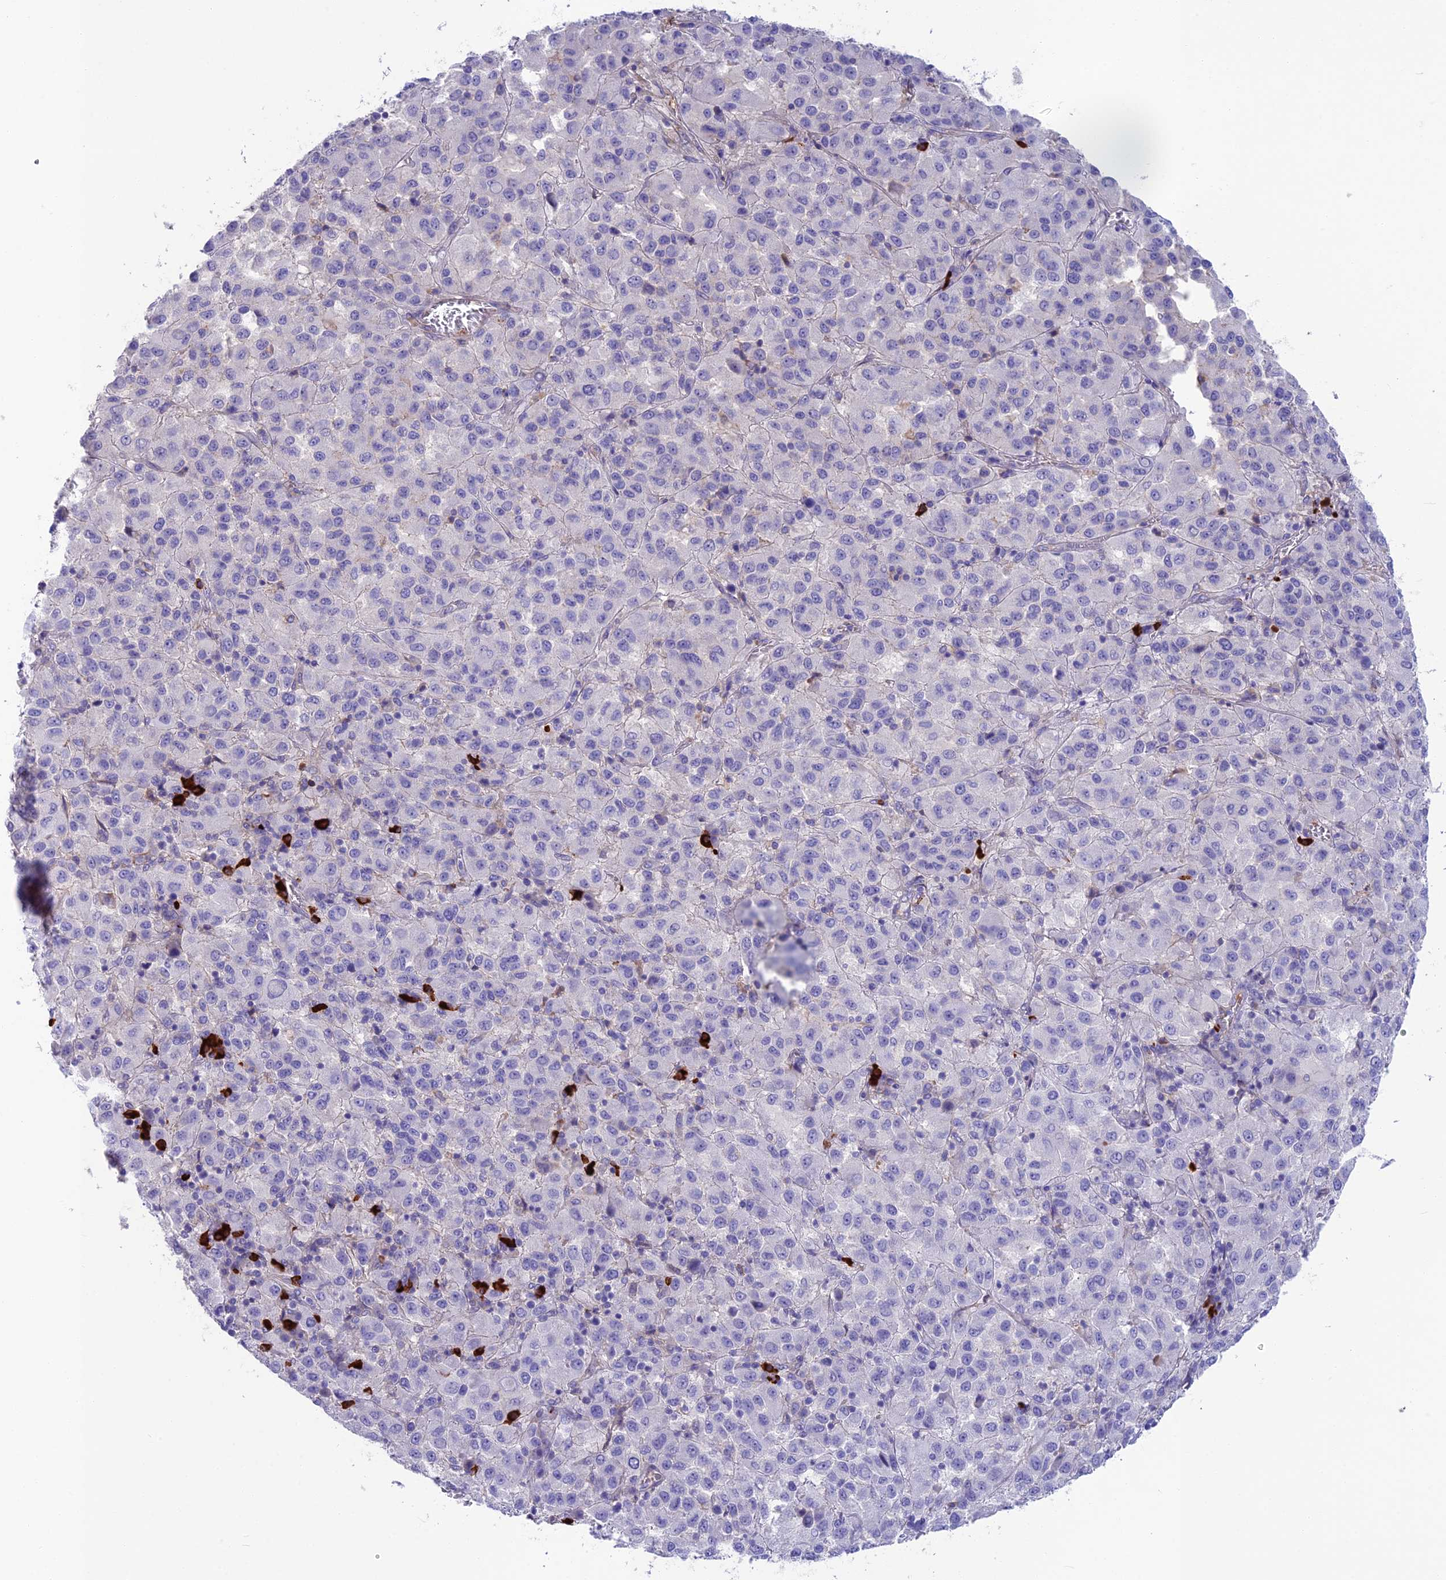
{"staining": {"intensity": "negative", "quantity": "none", "location": "none"}, "tissue": "melanoma", "cell_type": "Tumor cells", "image_type": "cancer", "snomed": [{"axis": "morphology", "description": "Malignant melanoma, Metastatic site"}, {"axis": "topography", "description": "Lung"}], "caption": "High magnification brightfield microscopy of malignant melanoma (metastatic site) stained with DAB (3,3'-diaminobenzidine) (brown) and counterstained with hematoxylin (blue): tumor cells show no significant staining.", "gene": "SNAP91", "patient": {"sex": "male", "age": 64}}